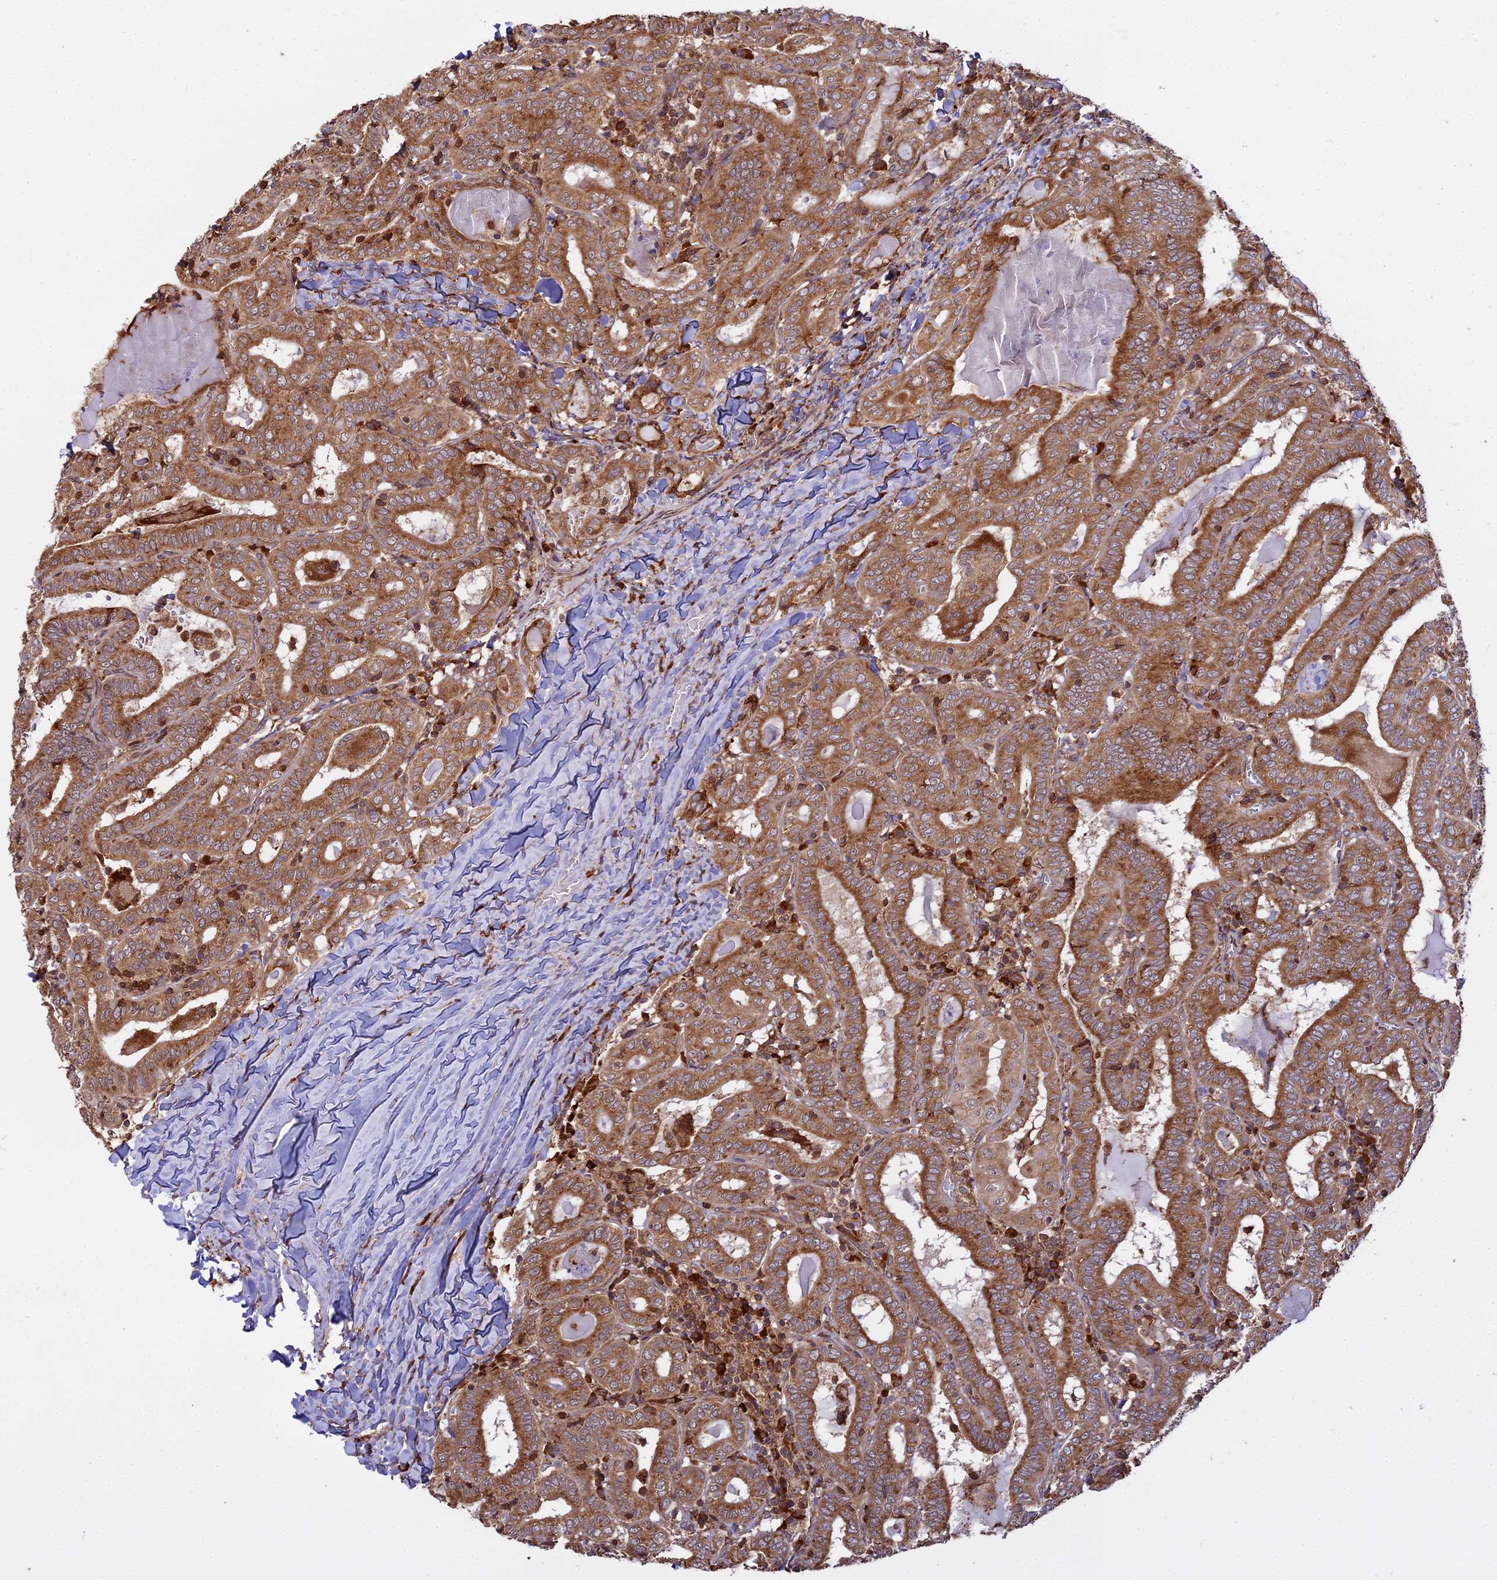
{"staining": {"intensity": "strong", "quantity": ">75%", "location": "cytoplasmic/membranous"}, "tissue": "thyroid cancer", "cell_type": "Tumor cells", "image_type": "cancer", "snomed": [{"axis": "morphology", "description": "Papillary adenocarcinoma, NOS"}, {"axis": "topography", "description": "Thyroid gland"}], "caption": "IHC histopathology image of thyroid cancer stained for a protein (brown), which exhibits high levels of strong cytoplasmic/membranous expression in approximately >75% of tumor cells.", "gene": "RPL26", "patient": {"sex": "female", "age": 72}}